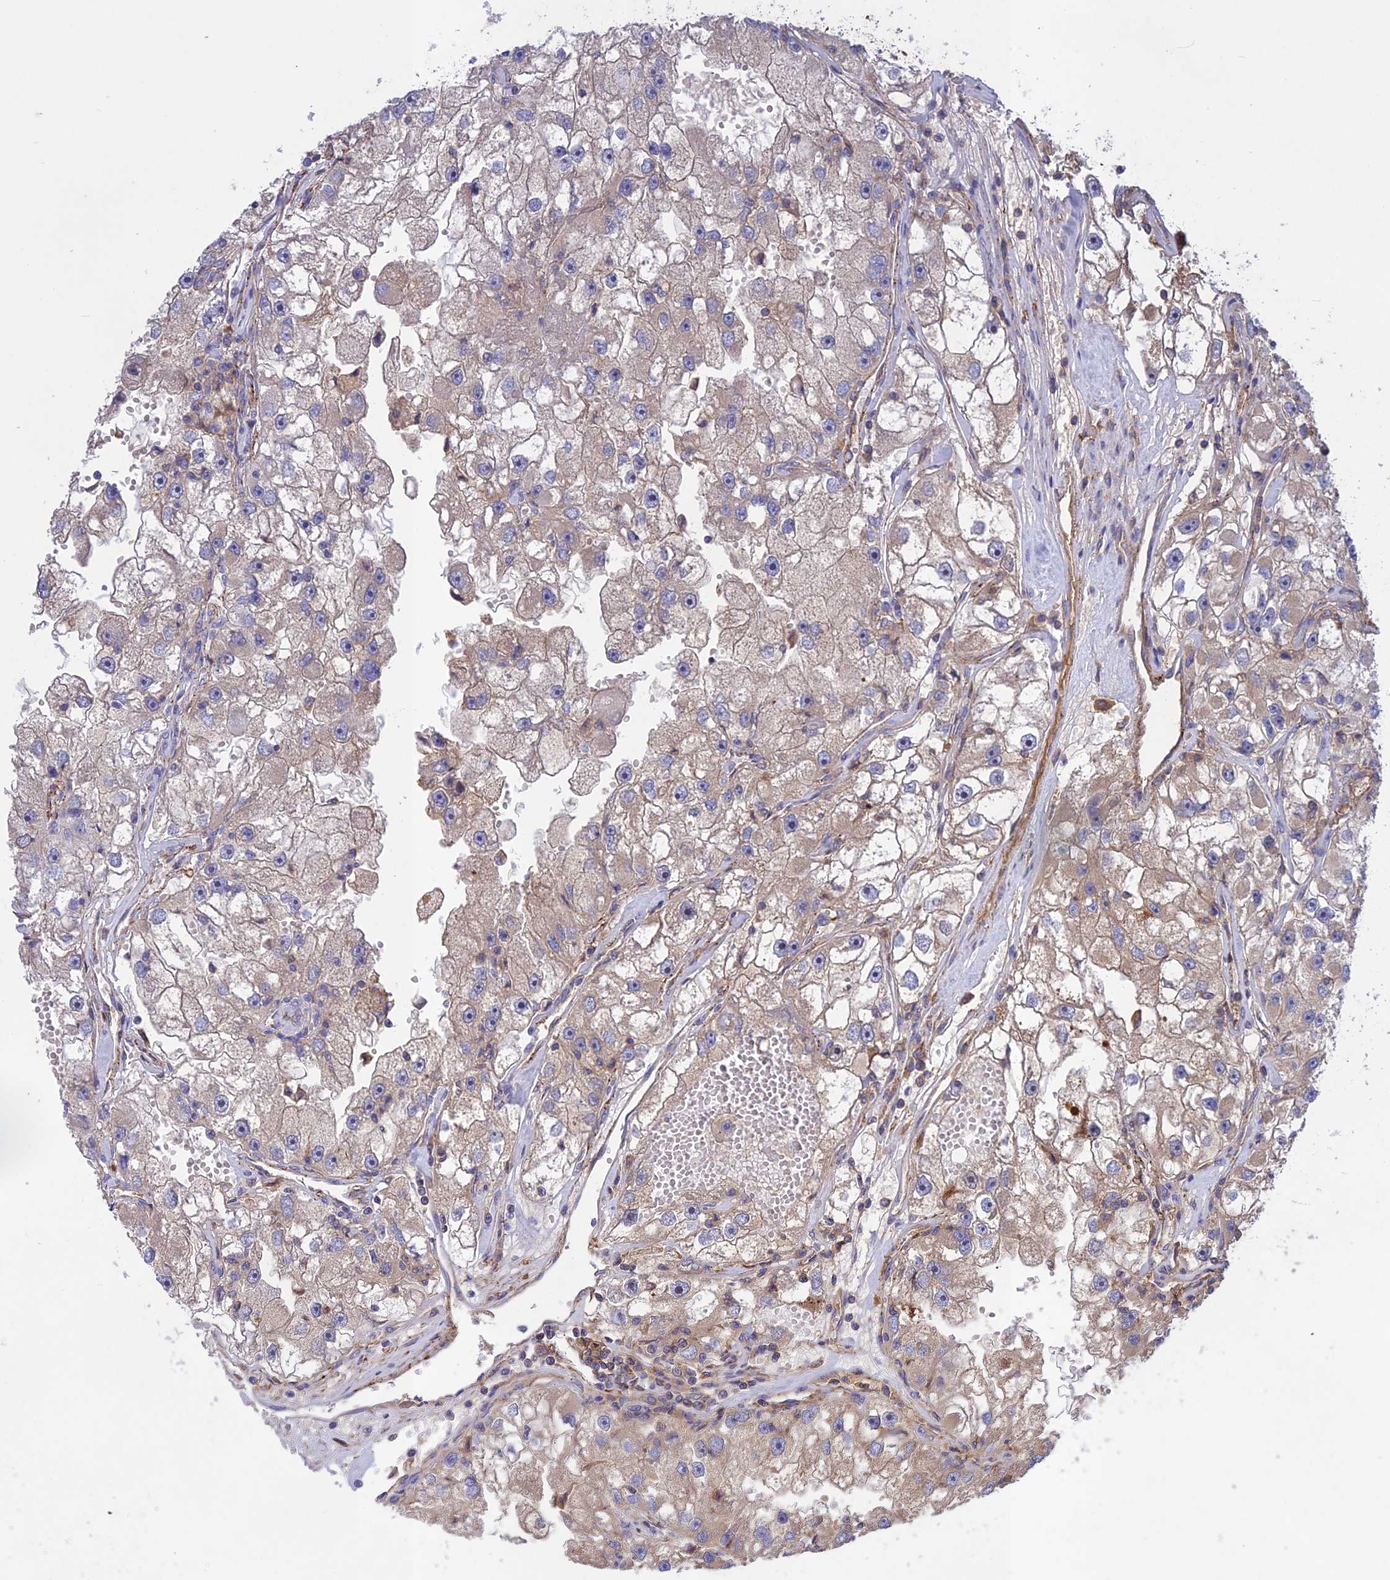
{"staining": {"intensity": "weak", "quantity": "<25%", "location": "cytoplasmic/membranous"}, "tissue": "renal cancer", "cell_type": "Tumor cells", "image_type": "cancer", "snomed": [{"axis": "morphology", "description": "Adenocarcinoma, NOS"}, {"axis": "topography", "description": "Kidney"}], "caption": "An immunohistochemistry (IHC) histopathology image of renal adenocarcinoma is shown. There is no staining in tumor cells of renal adenocarcinoma.", "gene": "ADO", "patient": {"sex": "male", "age": 63}}